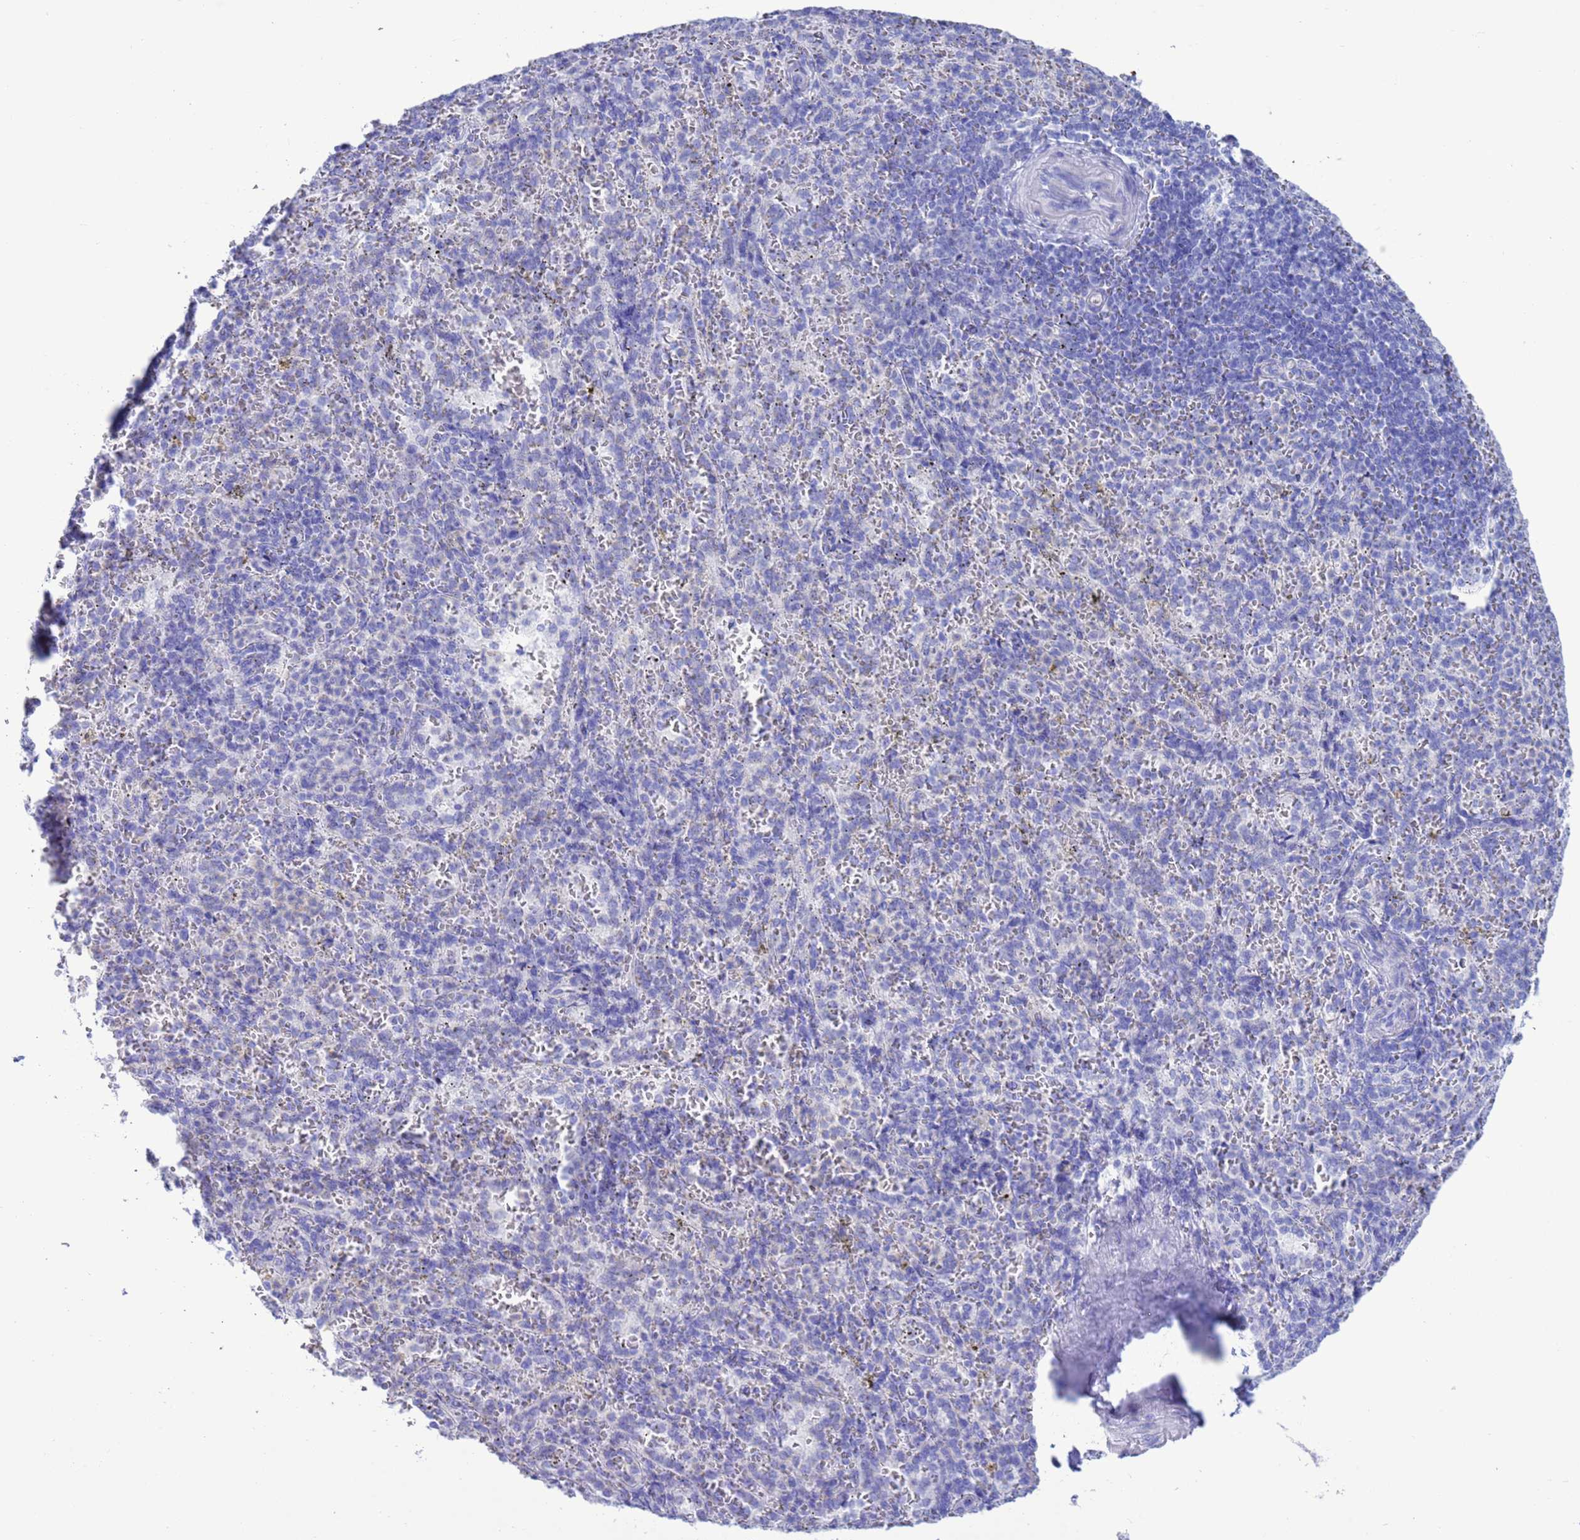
{"staining": {"intensity": "negative", "quantity": "none", "location": "none"}, "tissue": "spleen", "cell_type": "Cells in red pulp", "image_type": "normal", "snomed": [{"axis": "morphology", "description": "Normal tissue, NOS"}, {"axis": "topography", "description": "Spleen"}], "caption": "Immunohistochemistry (IHC) micrograph of benign spleen: human spleen stained with DAB demonstrates no significant protein staining in cells in red pulp.", "gene": "GSTM1", "patient": {"sex": "female", "age": 21}}